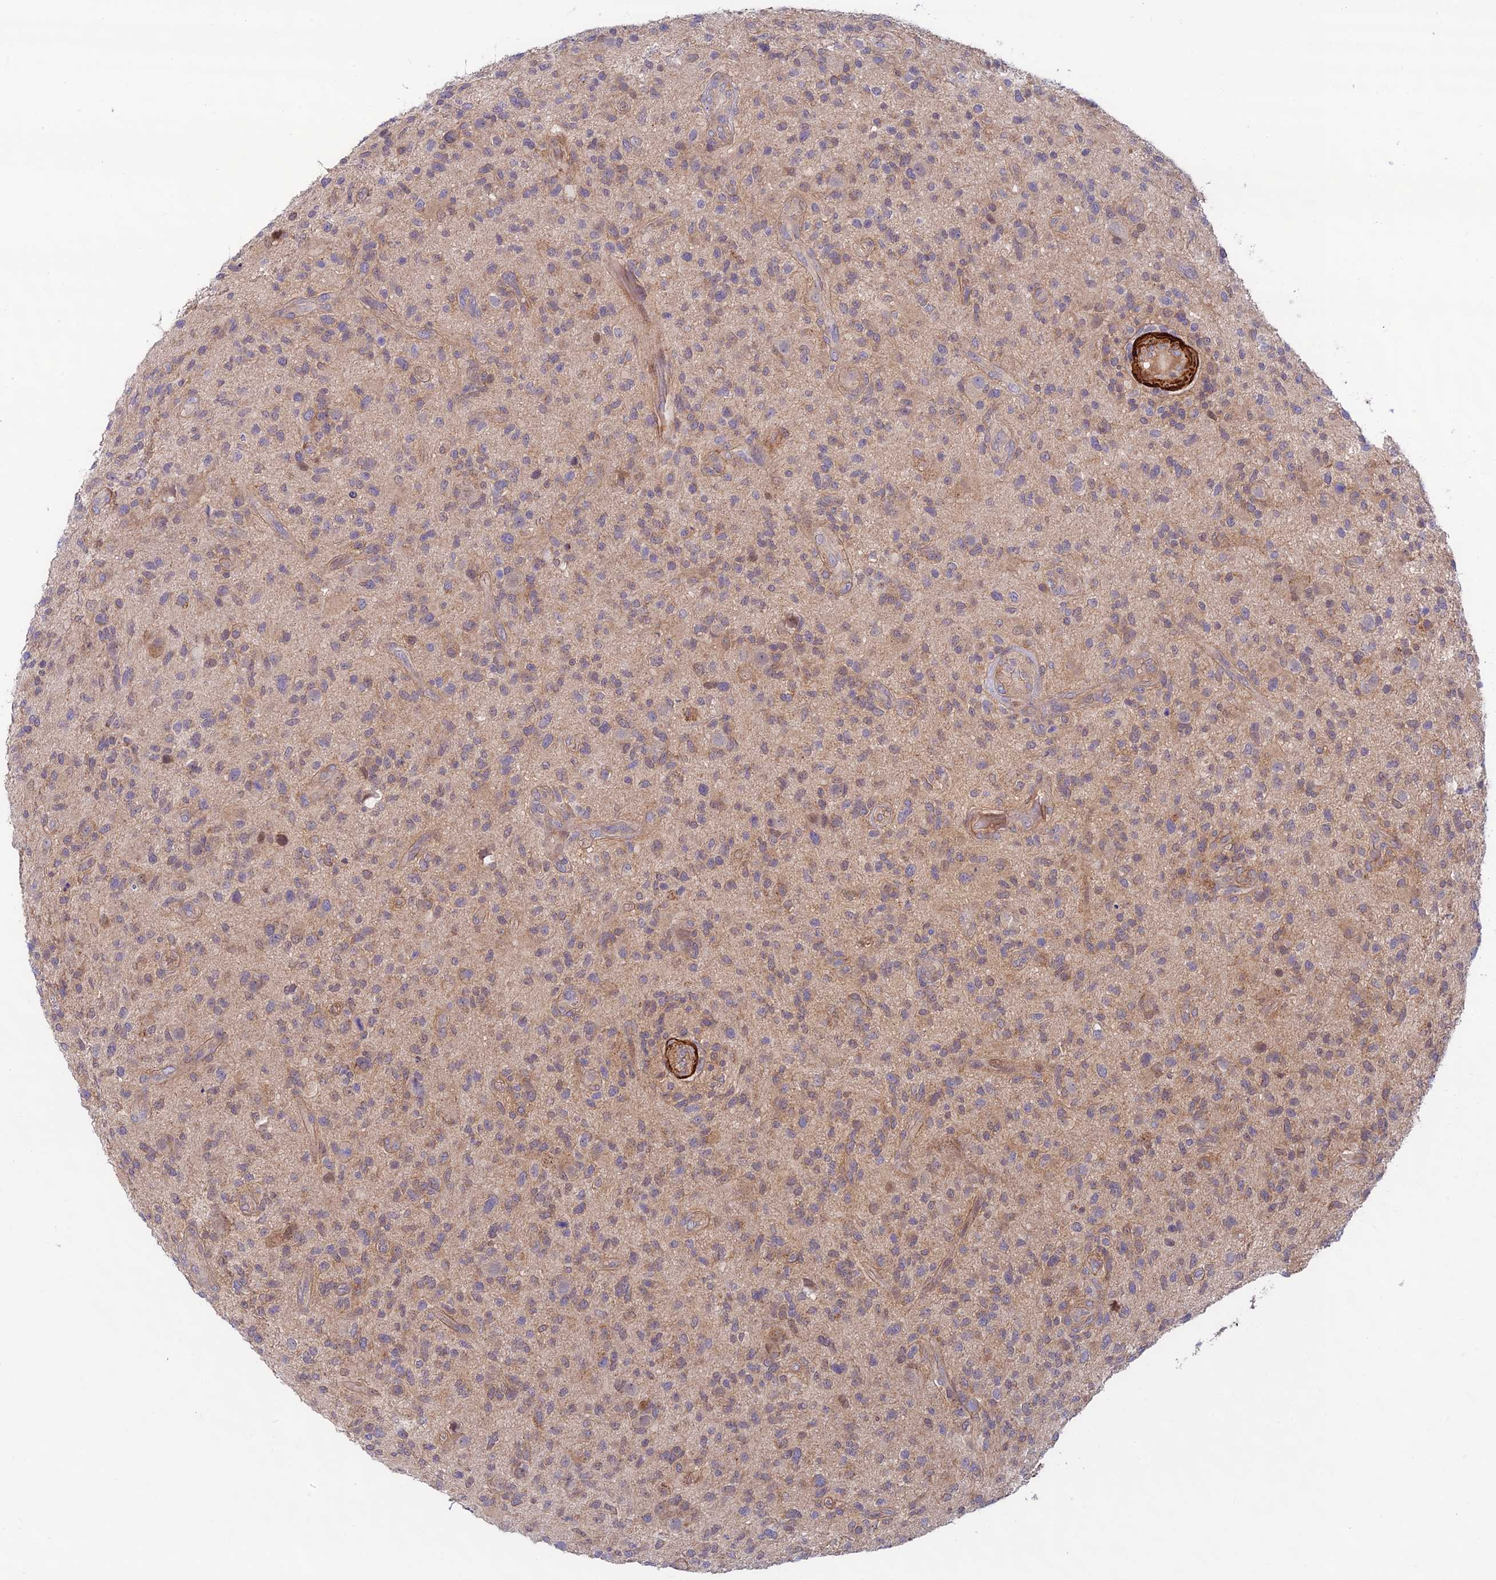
{"staining": {"intensity": "weak", "quantity": "25%-75%", "location": "cytoplasmic/membranous"}, "tissue": "glioma", "cell_type": "Tumor cells", "image_type": "cancer", "snomed": [{"axis": "morphology", "description": "Glioma, malignant, High grade"}, {"axis": "topography", "description": "Brain"}], "caption": "A histopathology image showing weak cytoplasmic/membranous expression in approximately 25%-75% of tumor cells in glioma, as visualized by brown immunohistochemical staining.", "gene": "ANKRD50", "patient": {"sex": "male", "age": 47}}